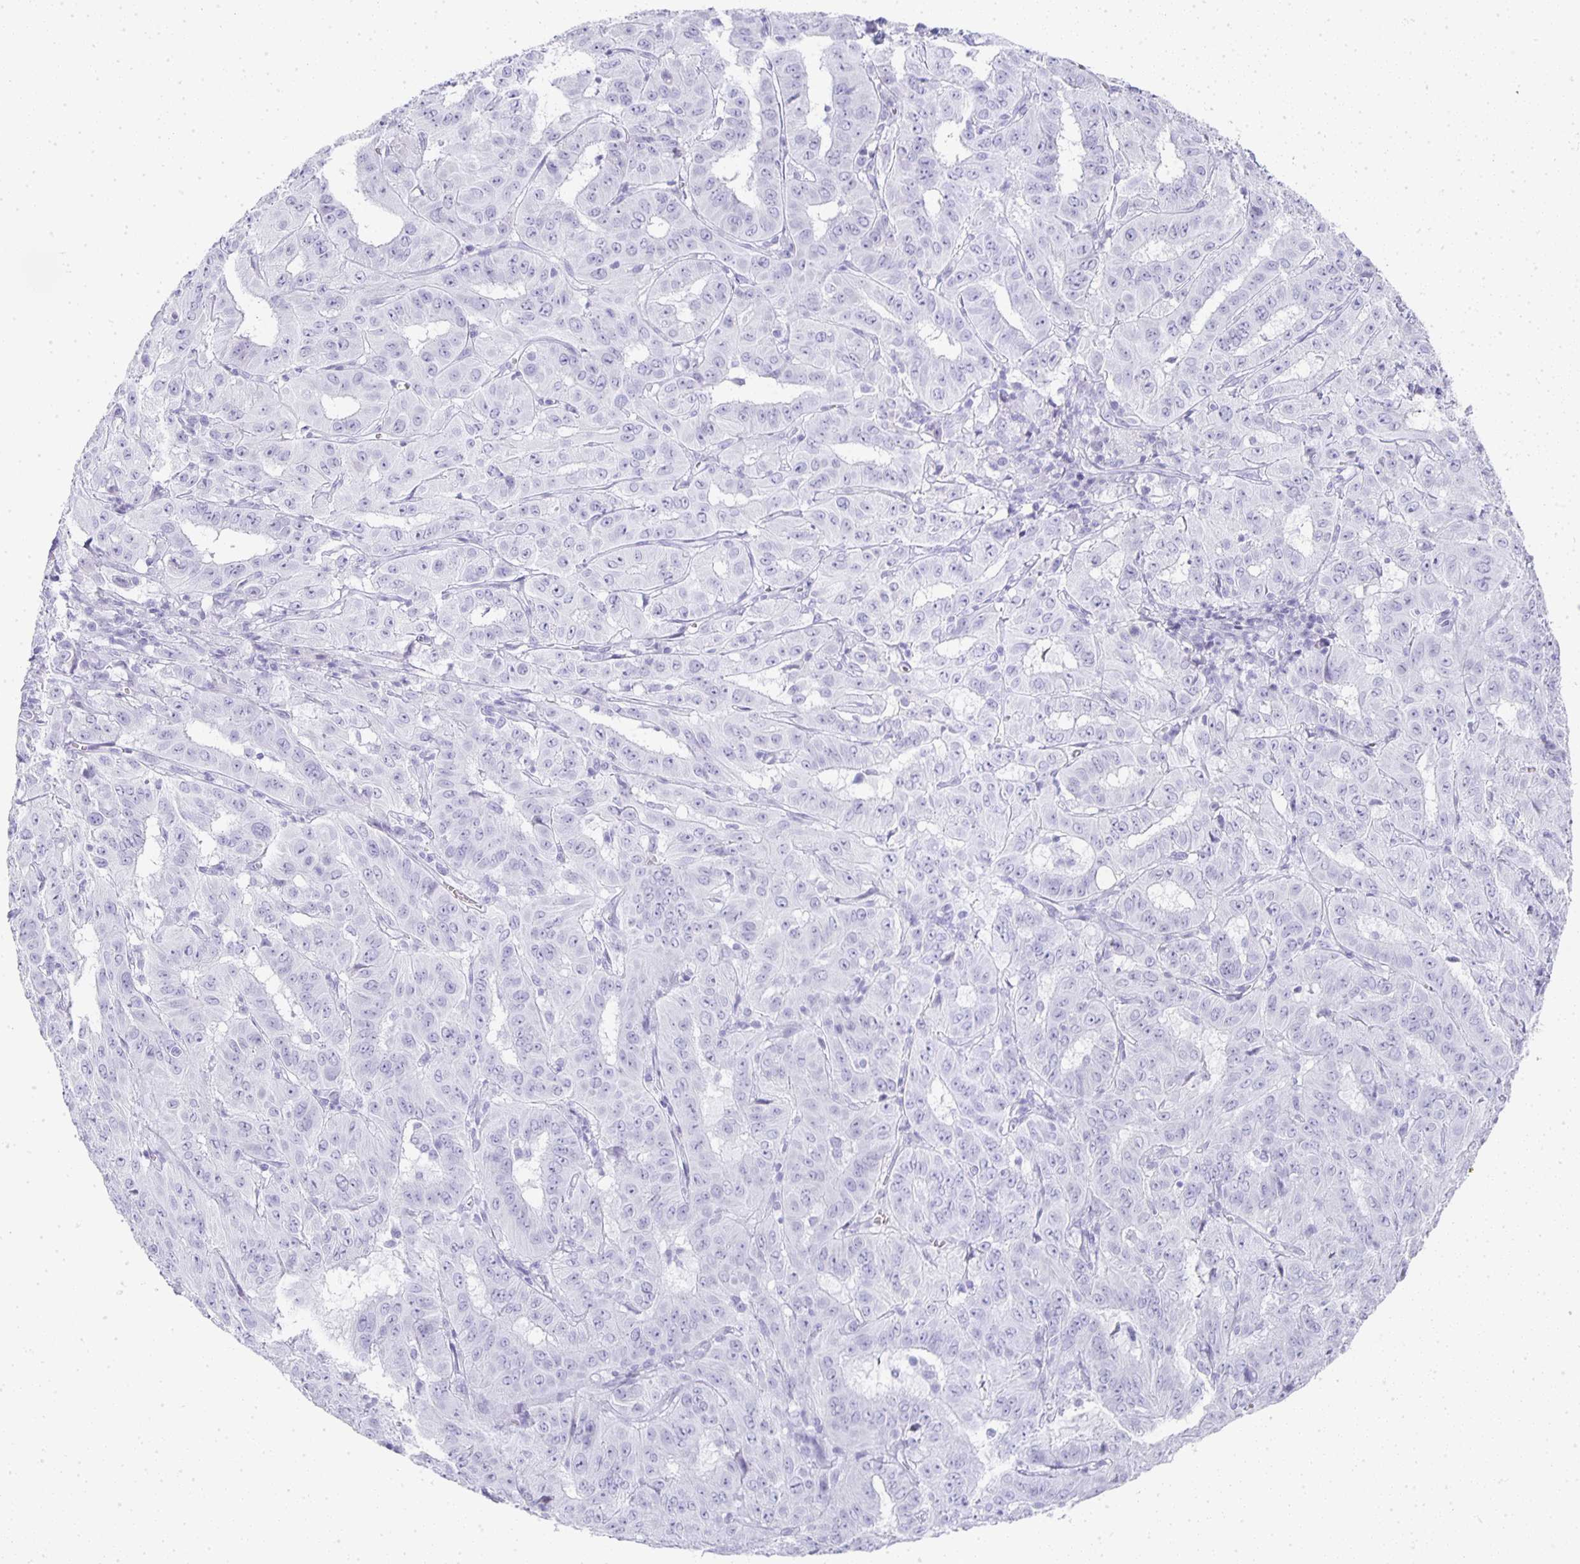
{"staining": {"intensity": "negative", "quantity": "none", "location": "none"}, "tissue": "pancreatic cancer", "cell_type": "Tumor cells", "image_type": "cancer", "snomed": [{"axis": "morphology", "description": "Adenocarcinoma, NOS"}, {"axis": "topography", "description": "Pancreas"}], "caption": "An IHC image of pancreatic adenocarcinoma is shown. There is no staining in tumor cells of pancreatic adenocarcinoma.", "gene": "TPSD1", "patient": {"sex": "male", "age": 63}}